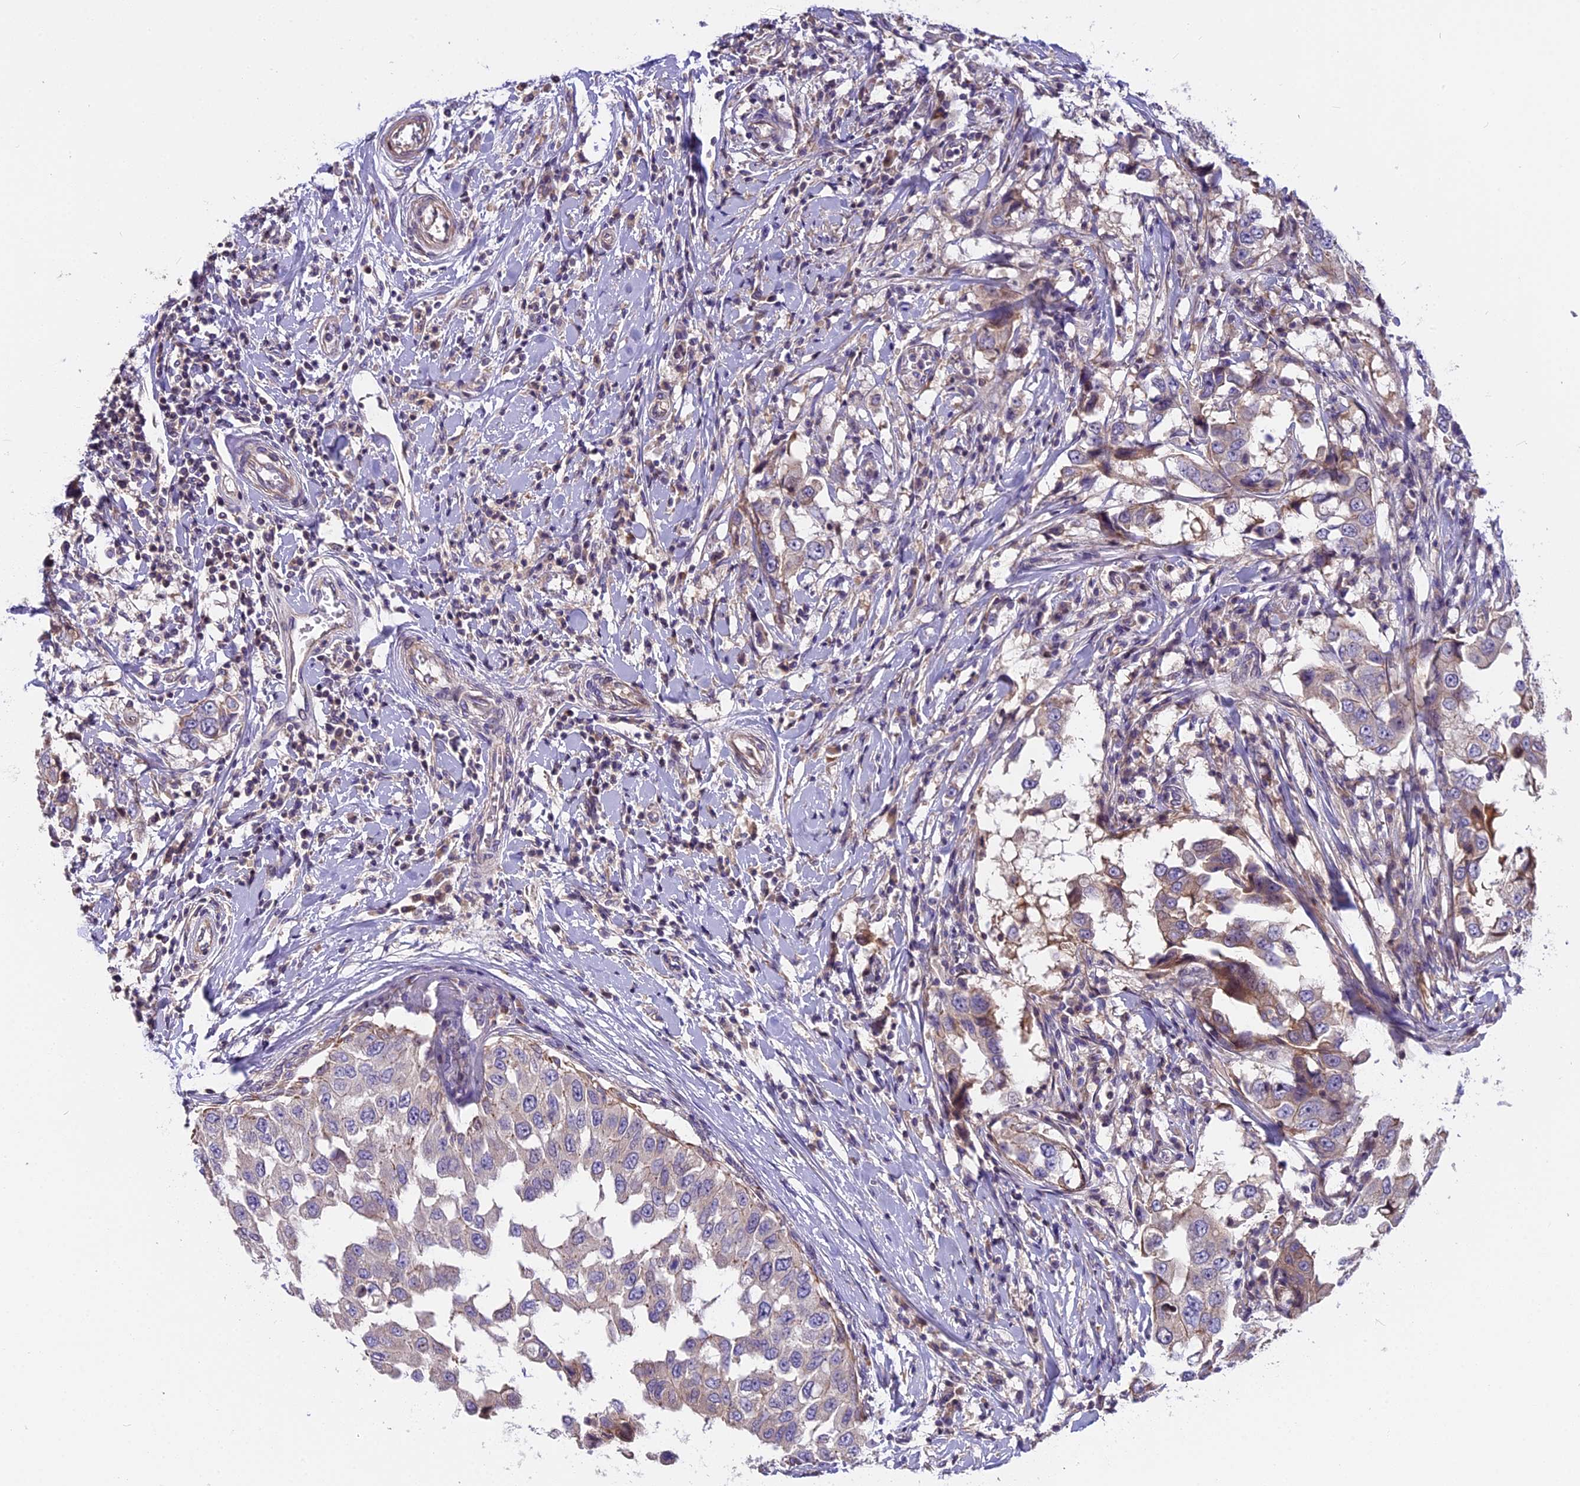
{"staining": {"intensity": "moderate", "quantity": "25%-75%", "location": "cytoplasmic/membranous"}, "tissue": "breast cancer", "cell_type": "Tumor cells", "image_type": "cancer", "snomed": [{"axis": "morphology", "description": "Duct carcinoma"}, {"axis": "topography", "description": "Breast"}], "caption": "Breast invasive ductal carcinoma tissue reveals moderate cytoplasmic/membranous positivity in about 25%-75% of tumor cells (Stains: DAB in brown, nuclei in blue, Microscopy: brightfield microscopy at high magnification).", "gene": "FAM98C", "patient": {"sex": "female", "age": 27}}